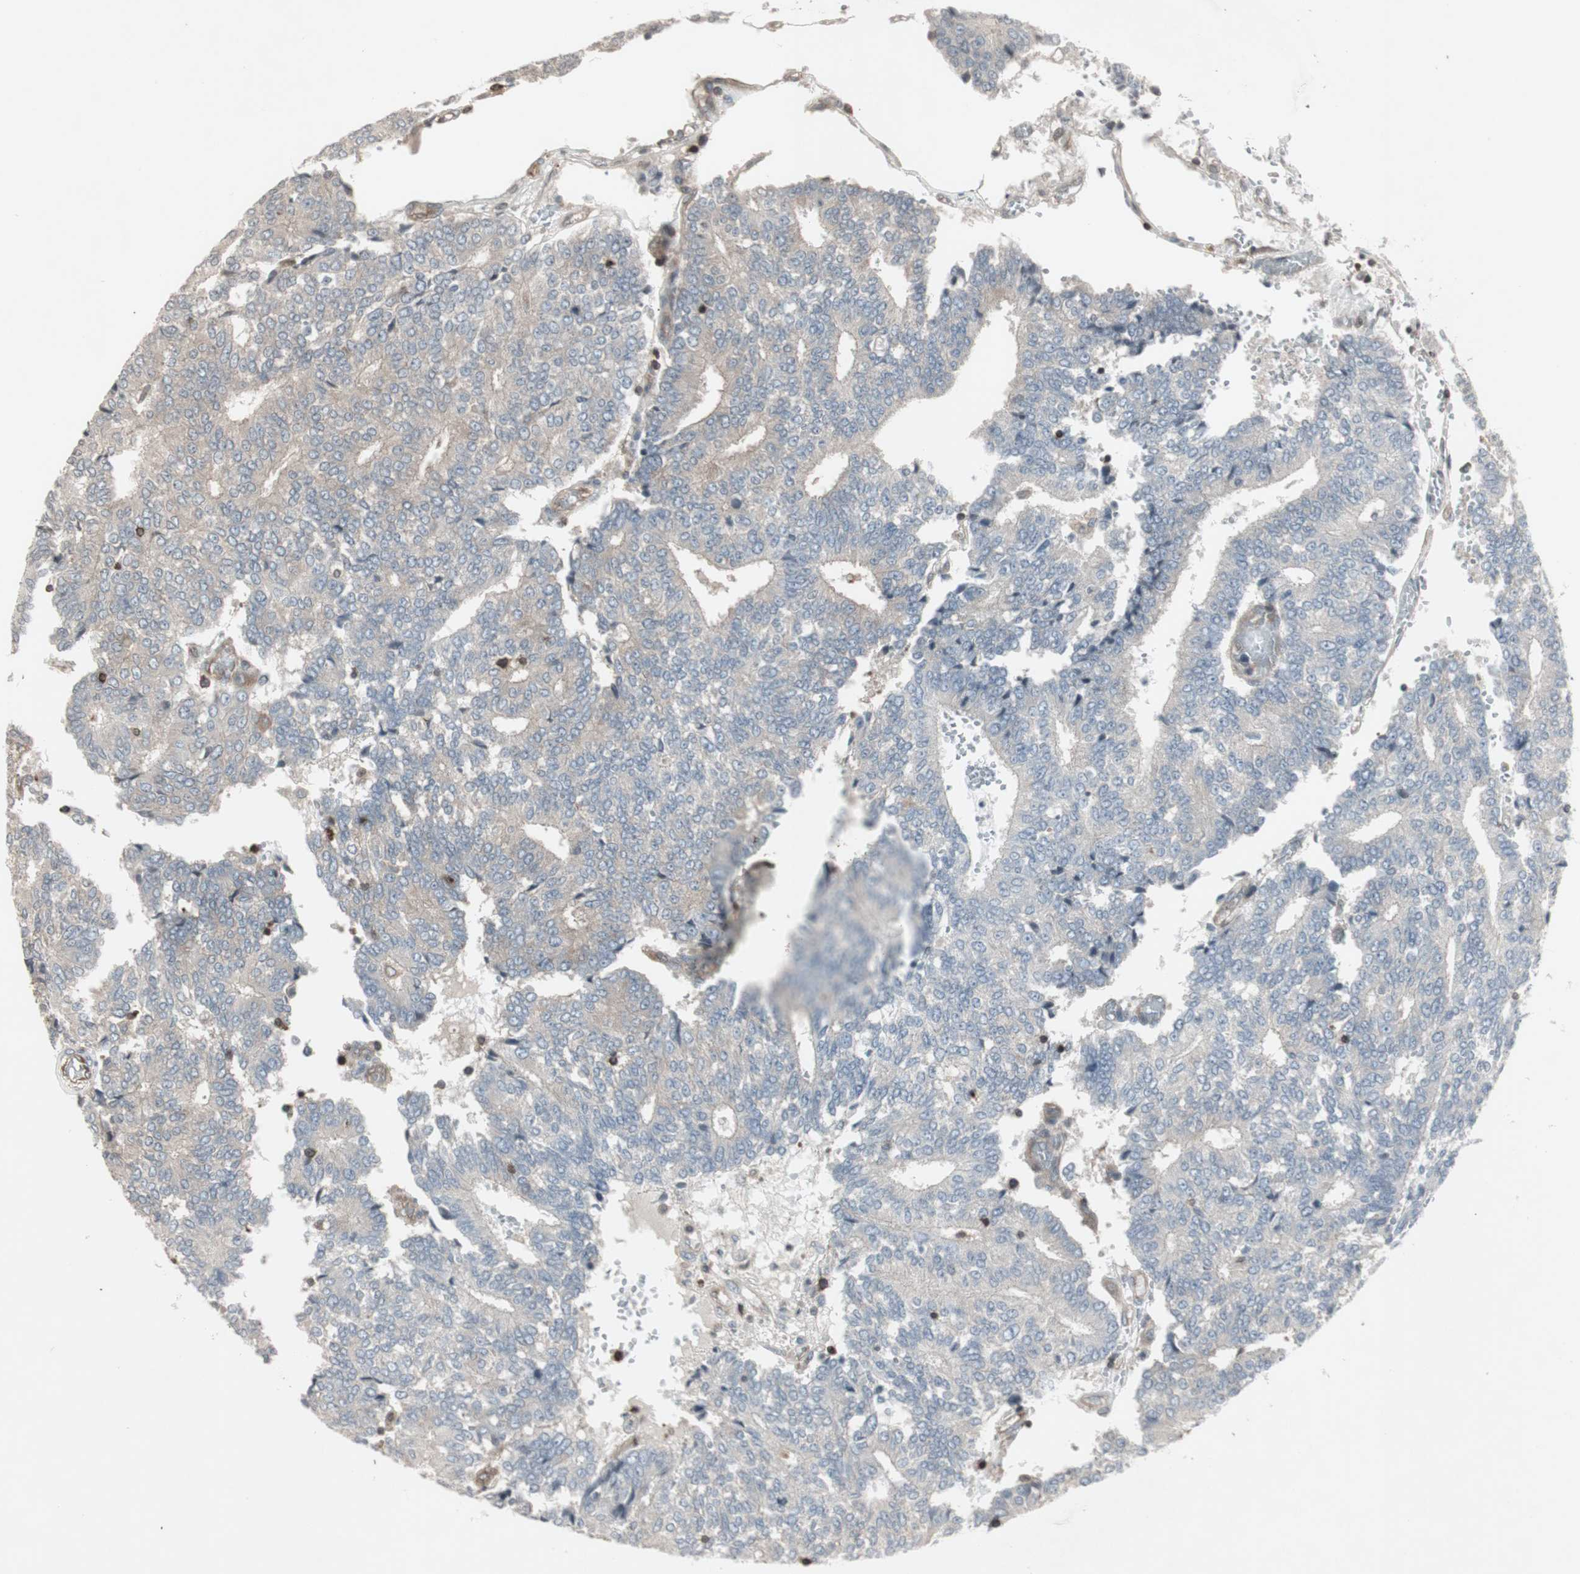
{"staining": {"intensity": "weak", "quantity": ">75%", "location": "cytoplasmic/membranous"}, "tissue": "prostate cancer", "cell_type": "Tumor cells", "image_type": "cancer", "snomed": [{"axis": "morphology", "description": "Adenocarcinoma, High grade"}, {"axis": "topography", "description": "Prostate"}], "caption": "This is a histology image of IHC staining of prostate high-grade adenocarcinoma, which shows weak expression in the cytoplasmic/membranous of tumor cells.", "gene": "ARHGEF1", "patient": {"sex": "male", "age": 55}}